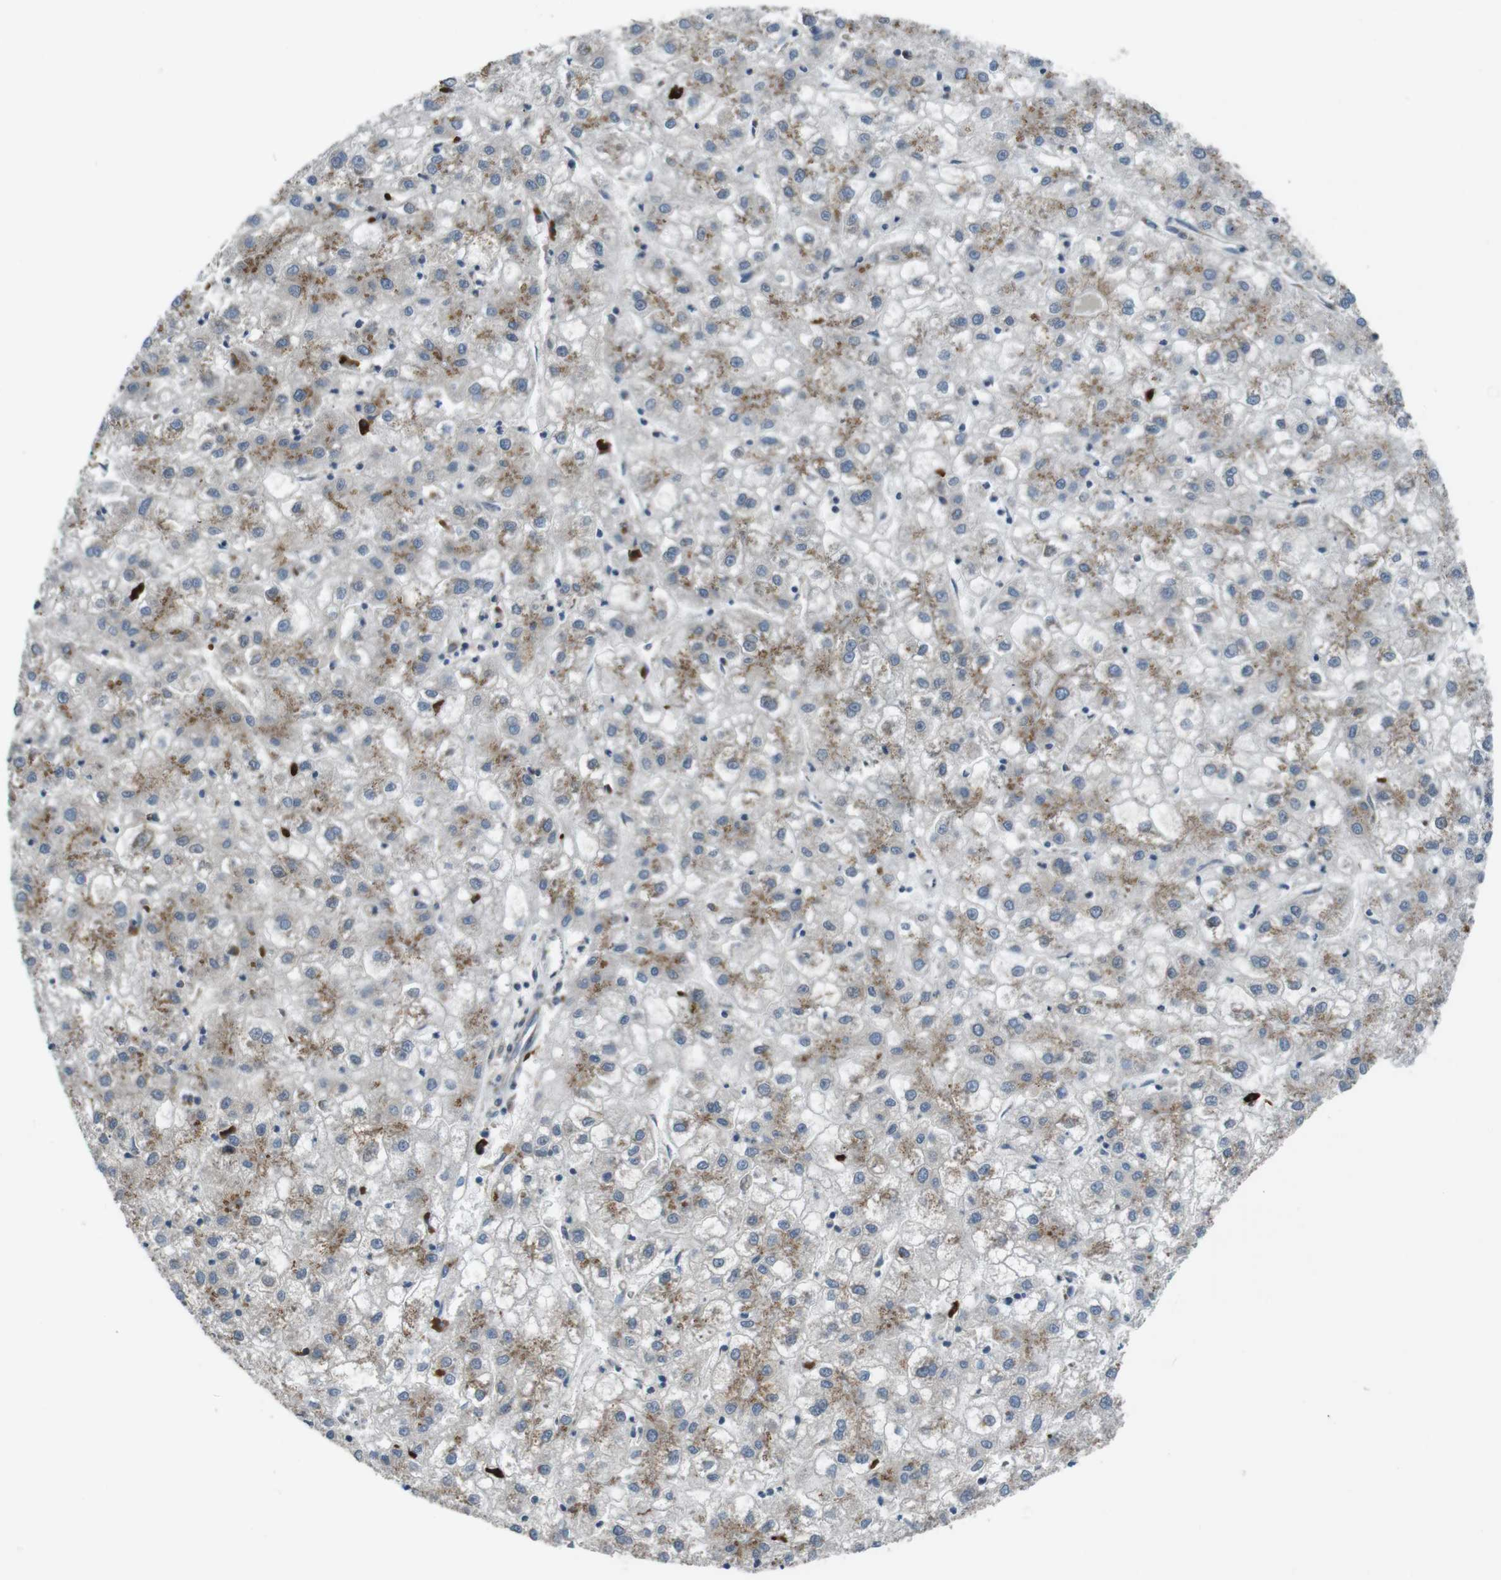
{"staining": {"intensity": "moderate", "quantity": "25%-75%", "location": "cytoplasmic/membranous"}, "tissue": "liver cancer", "cell_type": "Tumor cells", "image_type": "cancer", "snomed": [{"axis": "morphology", "description": "Carcinoma, Hepatocellular, NOS"}, {"axis": "topography", "description": "Liver"}], "caption": "Immunohistochemistry histopathology image of liver hepatocellular carcinoma stained for a protein (brown), which exhibits medium levels of moderate cytoplasmic/membranous expression in about 25%-75% of tumor cells.", "gene": "ZFPL1", "patient": {"sex": "male", "age": 72}}